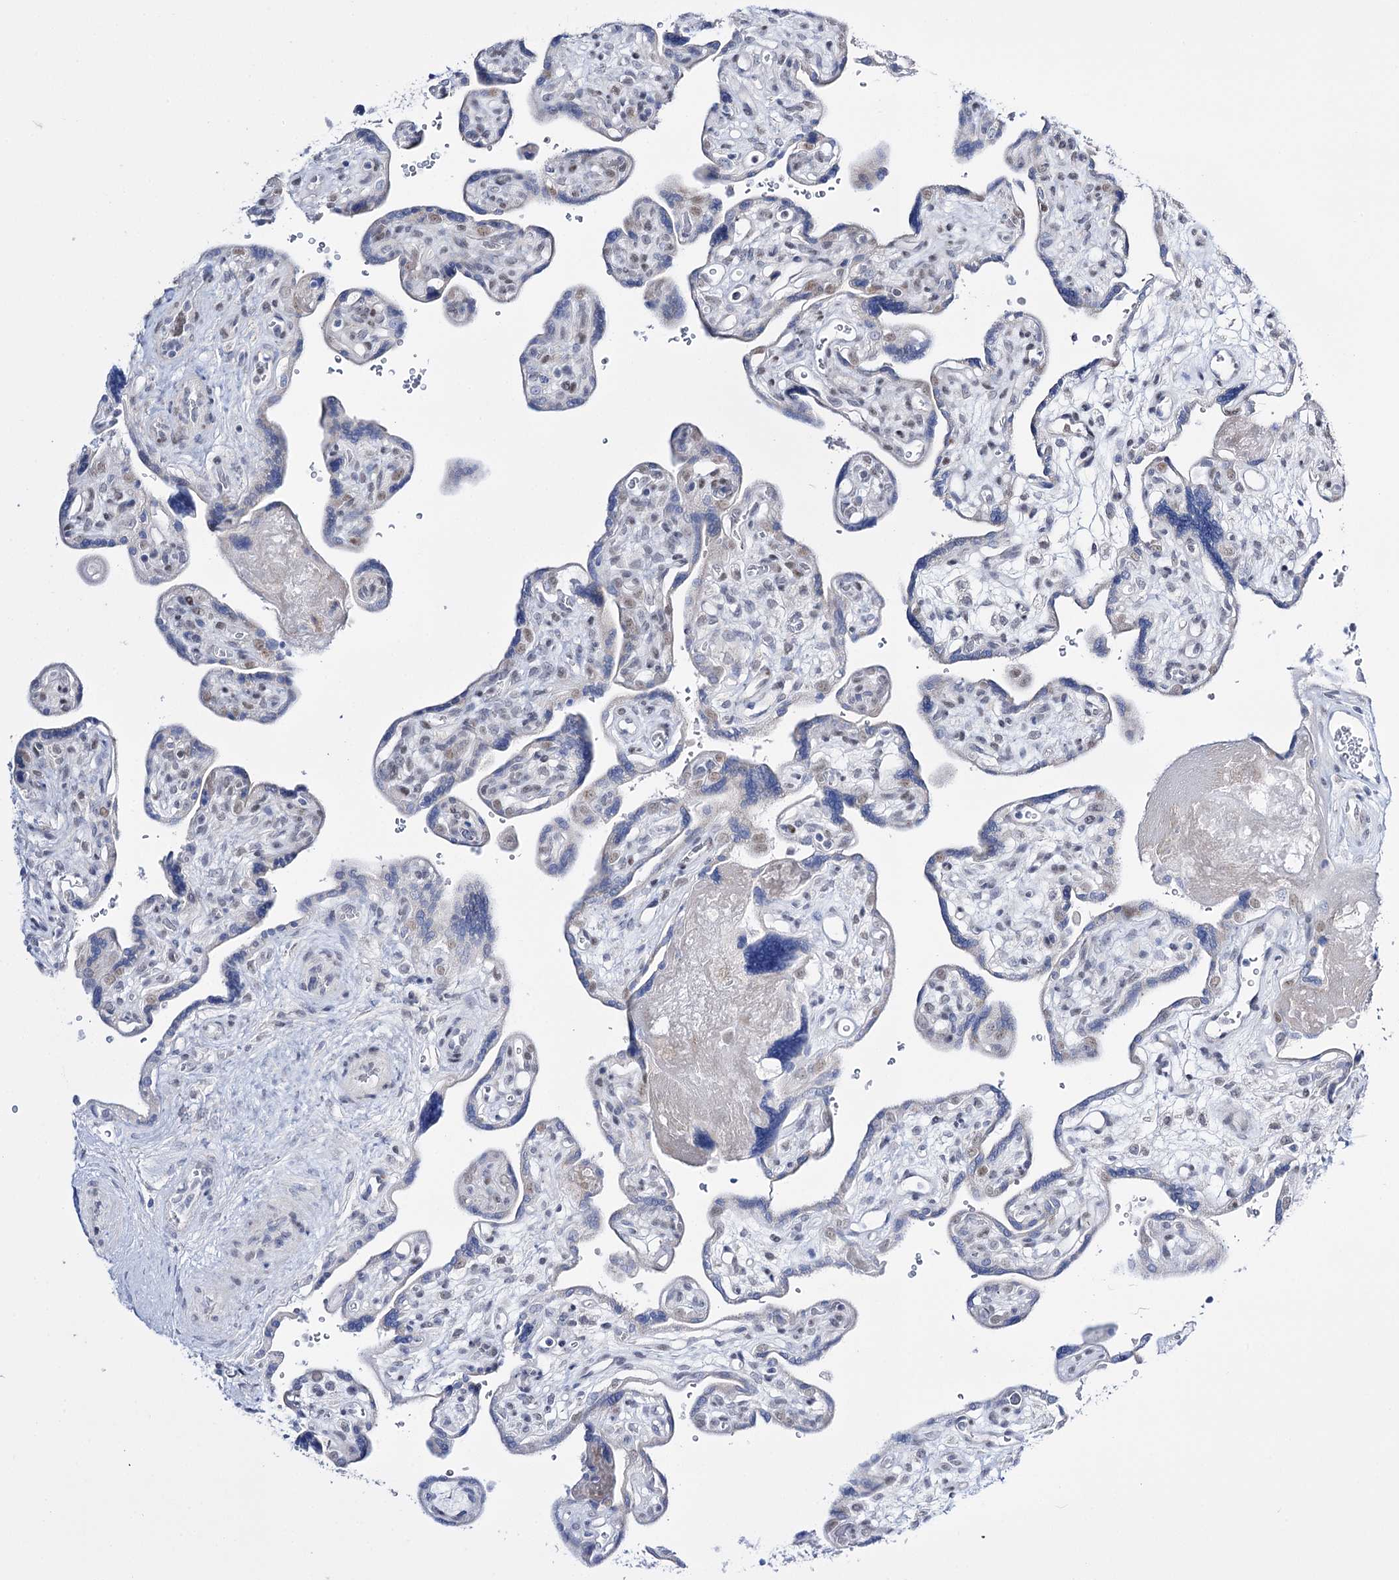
{"staining": {"intensity": "weak", "quantity": "<25%", "location": "nuclear"}, "tissue": "placenta", "cell_type": "Trophoblastic cells", "image_type": "normal", "snomed": [{"axis": "morphology", "description": "Normal tissue, NOS"}, {"axis": "topography", "description": "Placenta"}], "caption": "Photomicrograph shows no protein positivity in trophoblastic cells of normal placenta.", "gene": "RBM15B", "patient": {"sex": "female", "age": 39}}